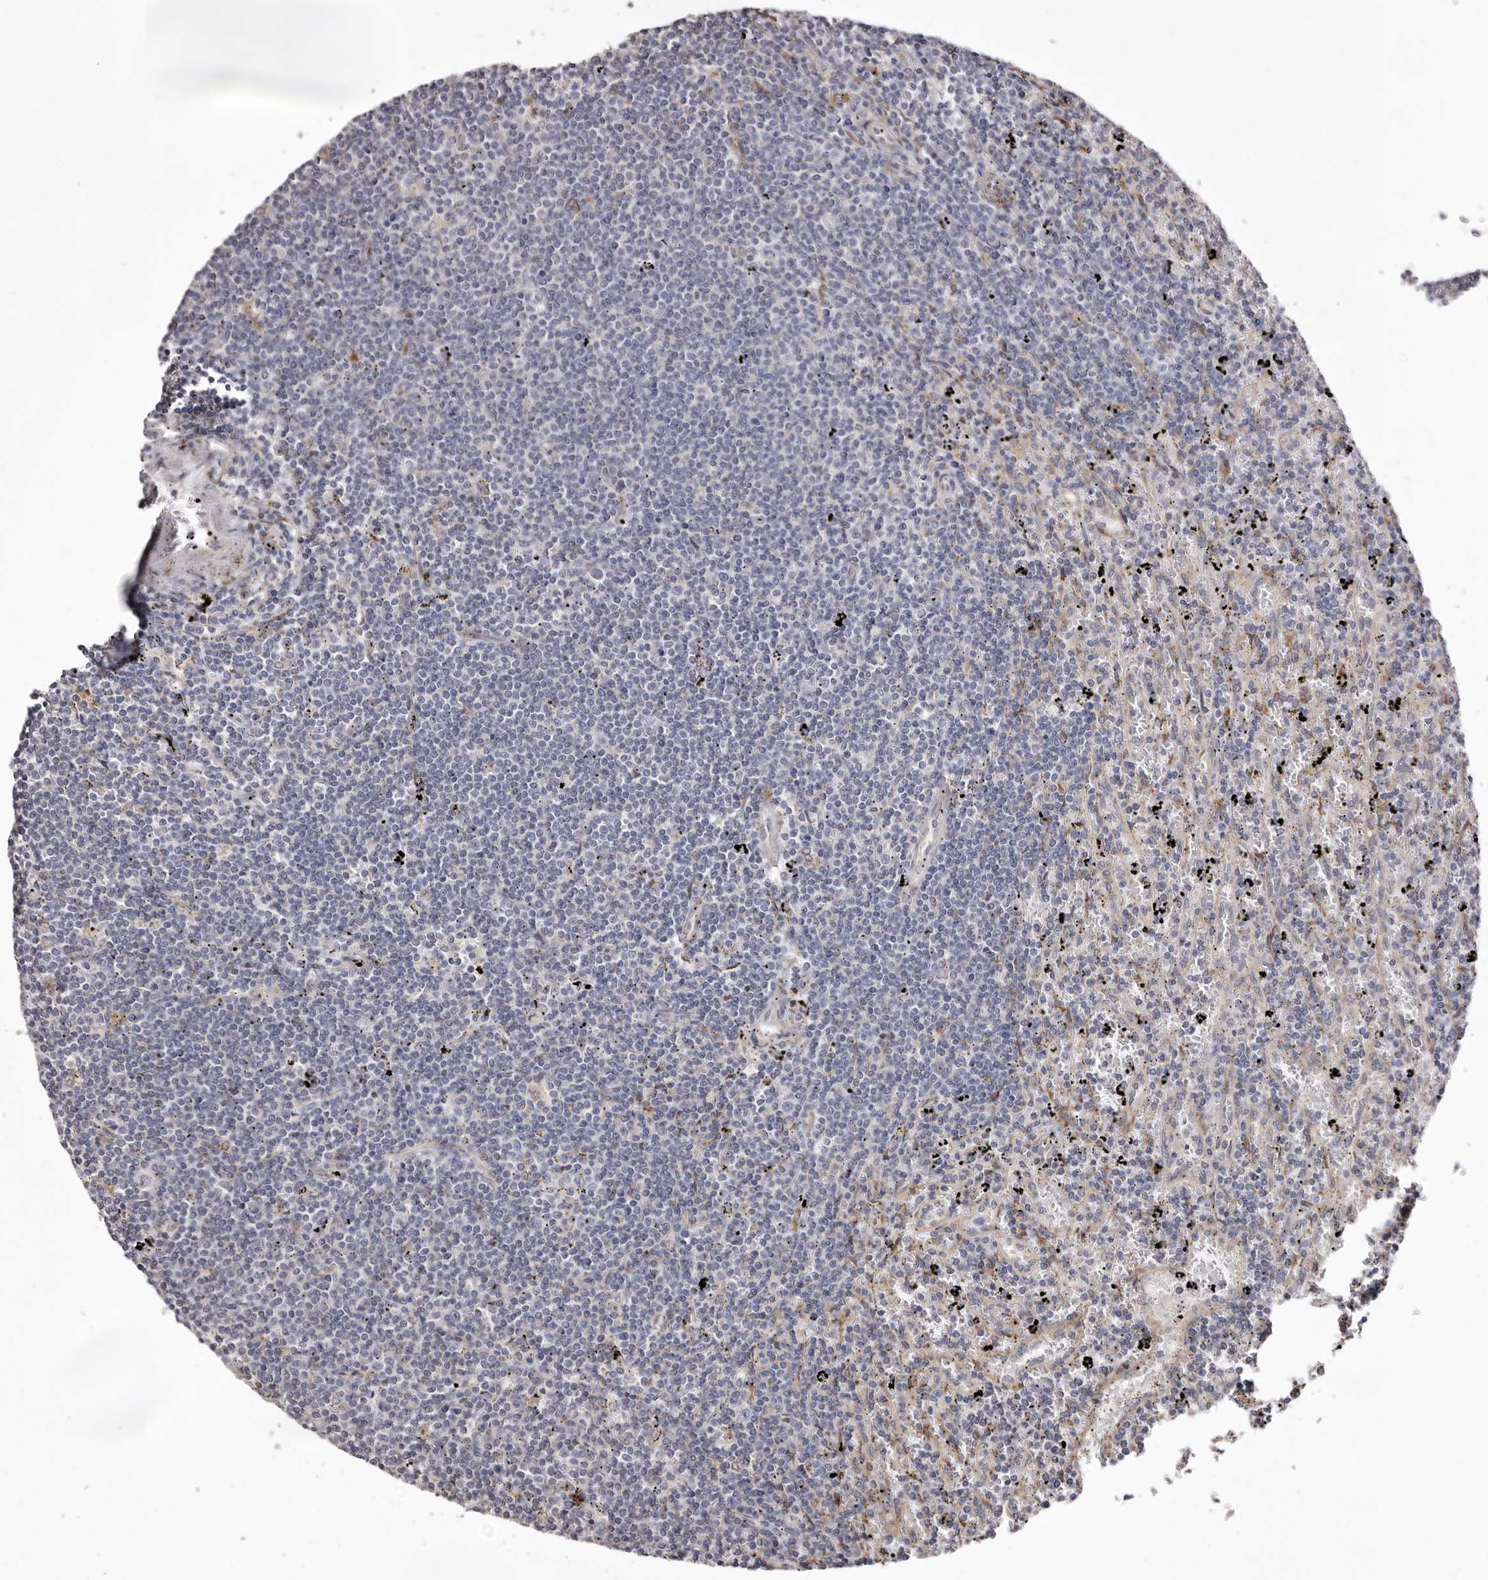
{"staining": {"intensity": "negative", "quantity": "none", "location": "none"}, "tissue": "lymphoma", "cell_type": "Tumor cells", "image_type": "cancer", "snomed": [{"axis": "morphology", "description": "Malignant lymphoma, non-Hodgkin's type, Low grade"}, {"axis": "topography", "description": "Spleen"}], "caption": "This is an immunohistochemistry micrograph of human low-grade malignant lymphoma, non-Hodgkin's type. There is no expression in tumor cells.", "gene": "PIGX", "patient": {"sex": "male", "age": 76}}